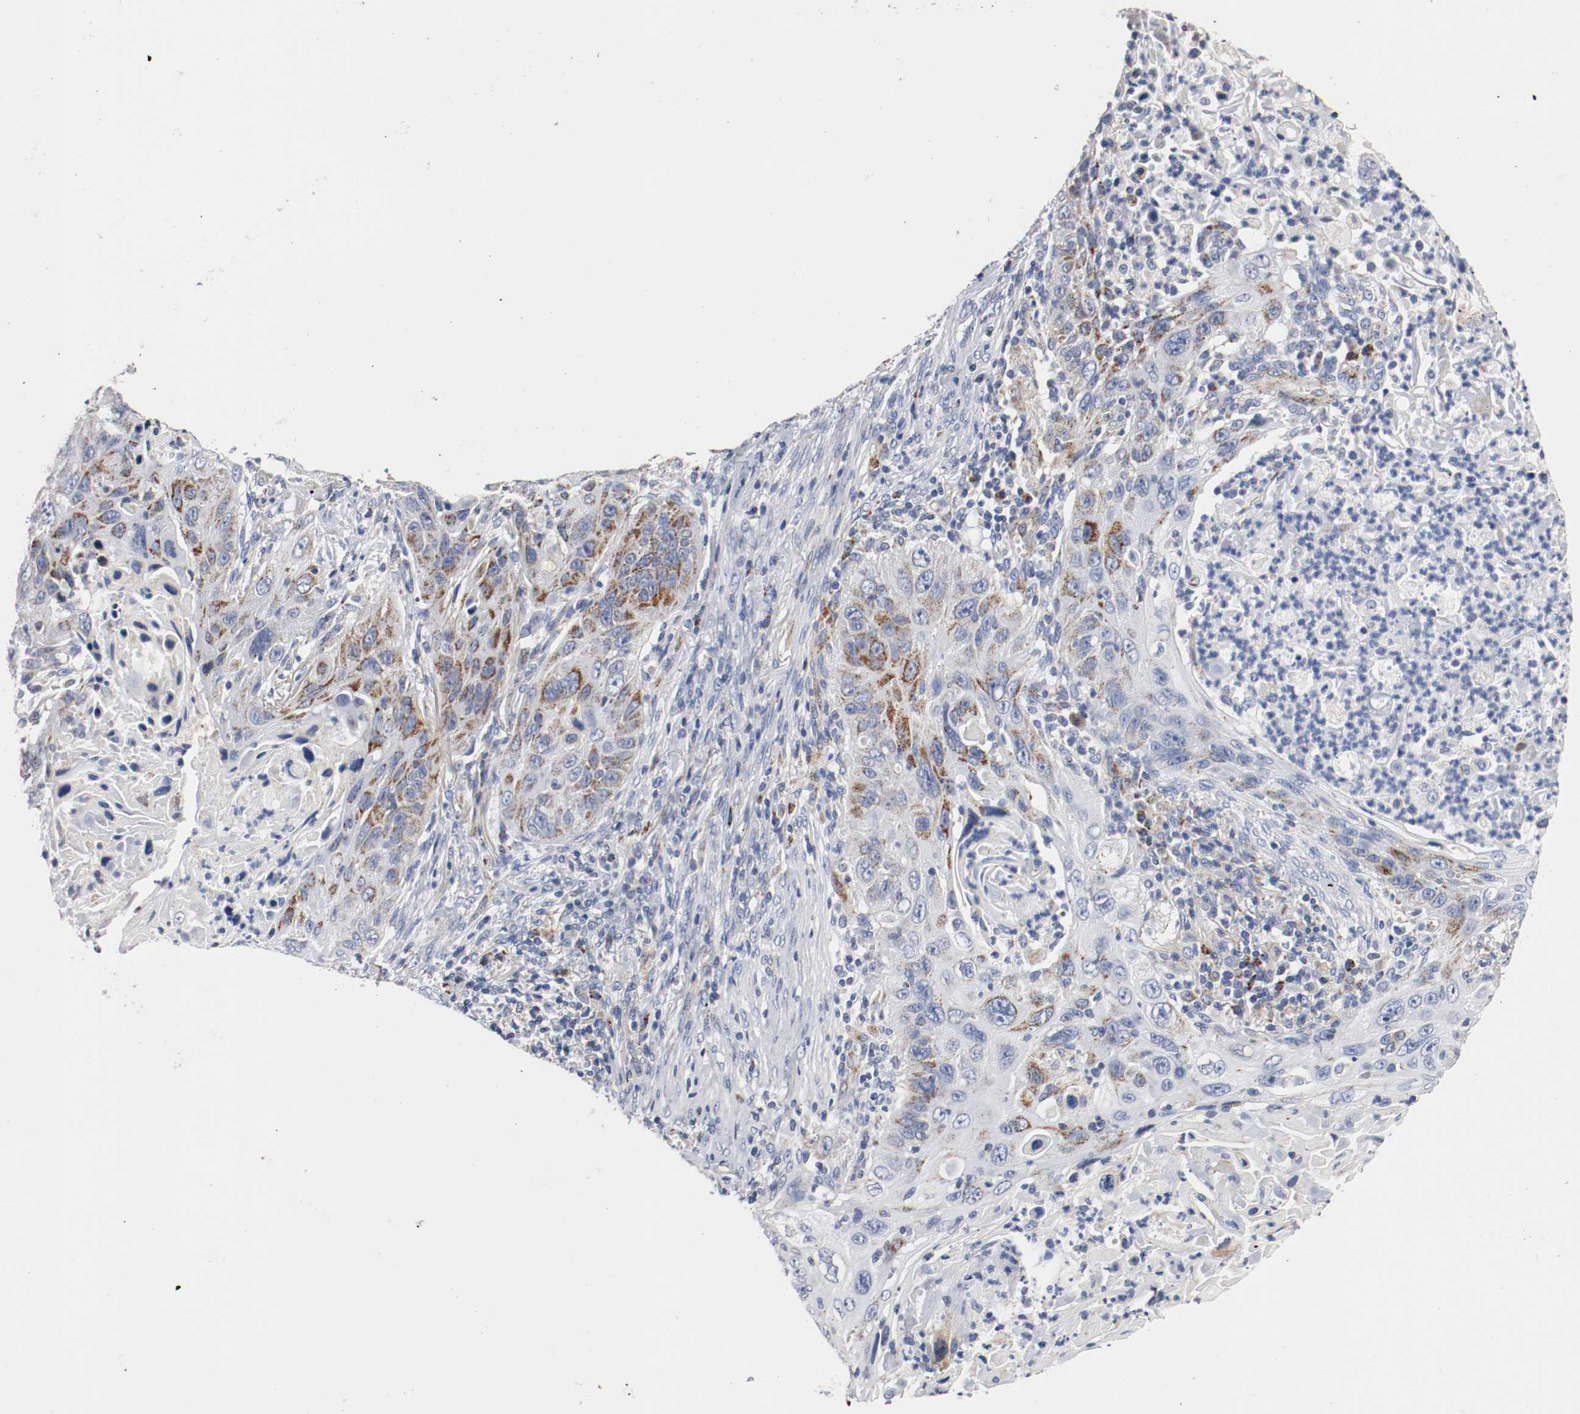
{"staining": {"intensity": "moderate", "quantity": "<25%", "location": "cytoplasmic/membranous"}, "tissue": "lung cancer", "cell_type": "Tumor cells", "image_type": "cancer", "snomed": [{"axis": "morphology", "description": "Squamous cell carcinoma, NOS"}, {"axis": "topography", "description": "Lung"}], "caption": "Immunohistochemical staining of human lung cancer (squamous cell carcinoma) exhibits moderate cytoplasmic/membranous protein expression in about <25% of tumor cells. Ihc stains the protein of interest in brown and the nuclei are stained blue.", "gene": "TUBD1", "patient": {"sex": "female", "age": 67}}